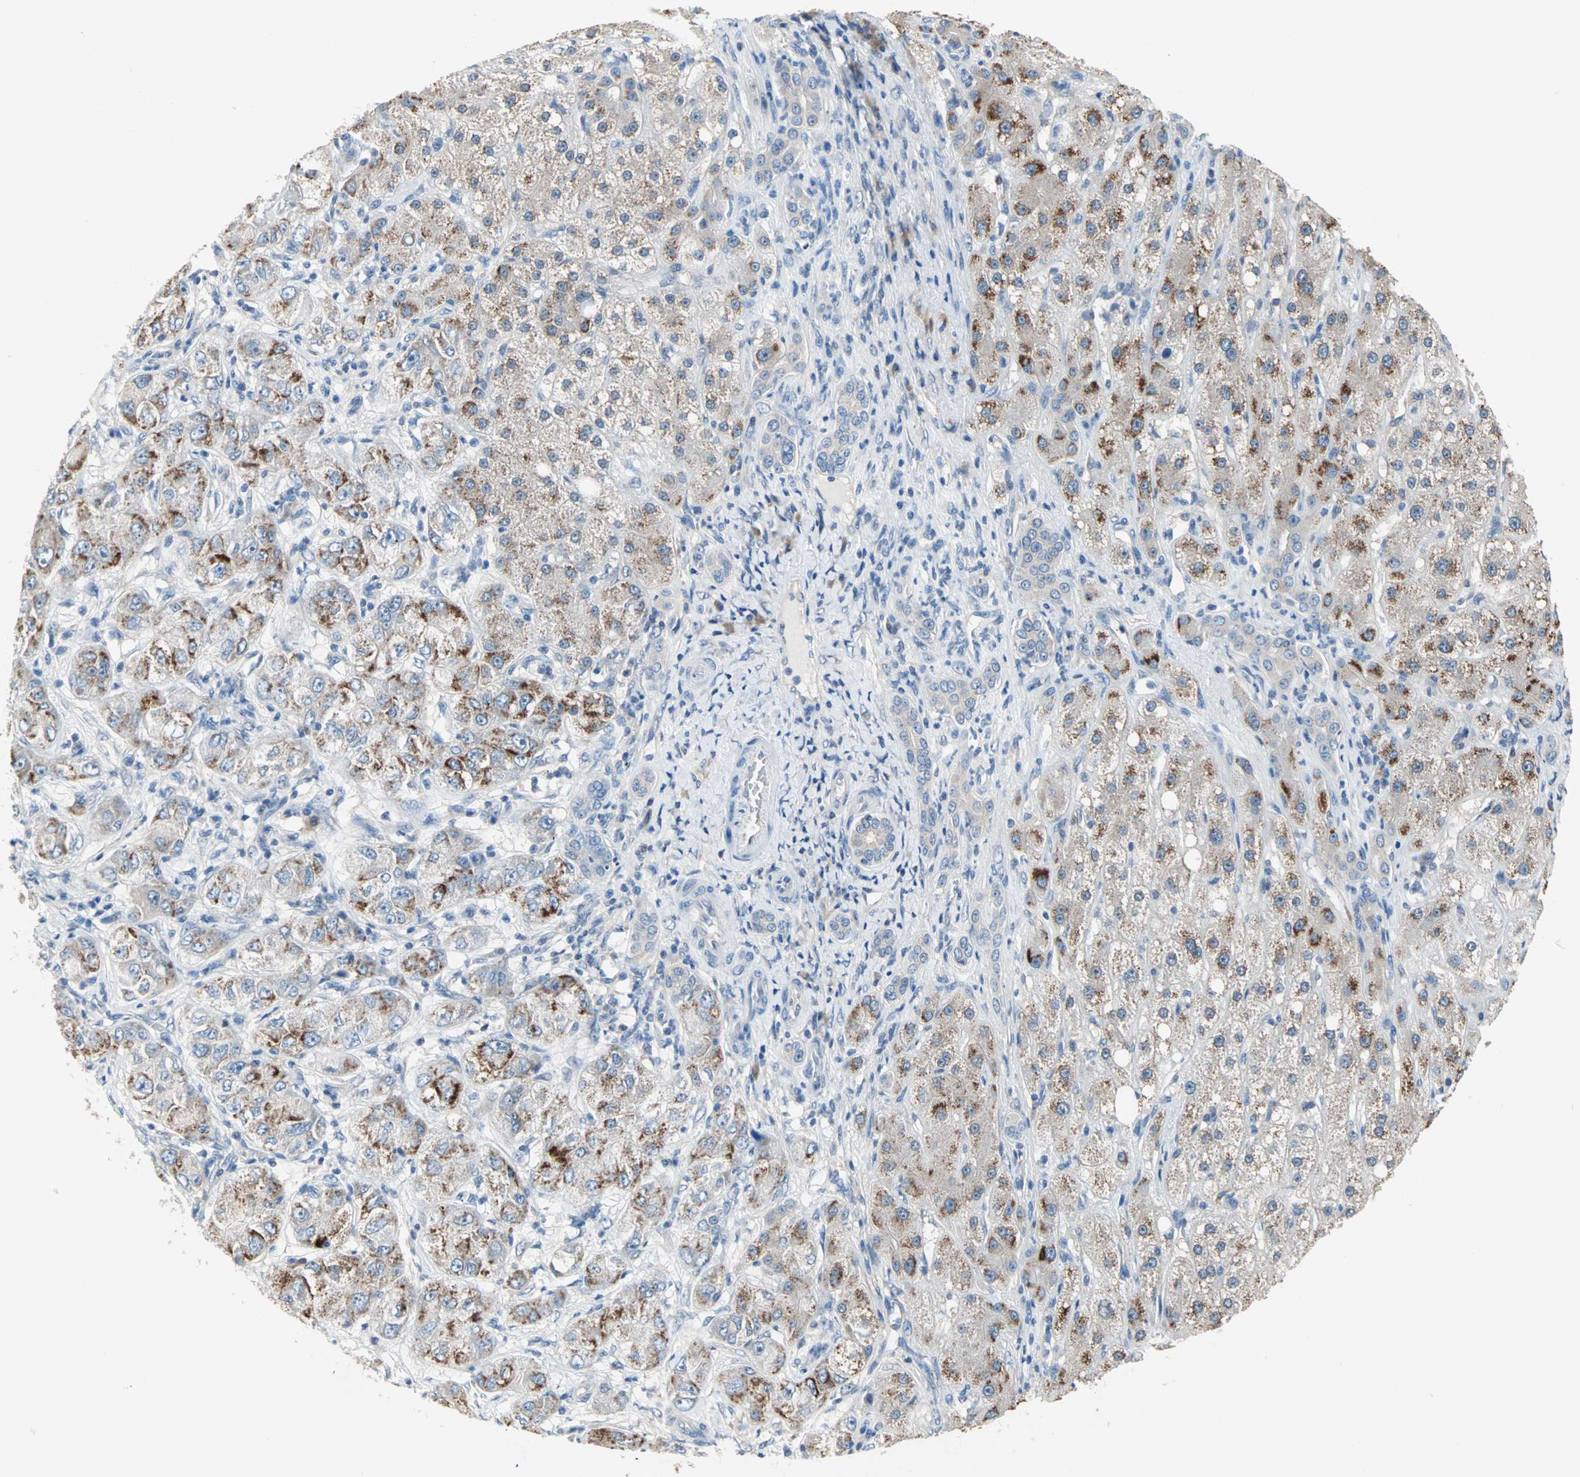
{"staining": {"intensity": "strong", "quantity": ">75%", "location": "cytoplasmic/membranous"}, "tissue": "liver cancer", "cell_type": "Tumor cells", "image_type": "cancer", "snomed": [{"axis": "morphology", "description": "Carcinoma, Hepatocellular, NOS"}, {"axis": "topography", "description": "Liver"}], "caption": "Approximately >75% of tumor cells in human liver cancer reveal strong cytoplasmic/membranous protein positivity as visualized by brown immunohistochemical staining.", "gene": "MPI", "patient": {"sex": "male", "age": 80}}